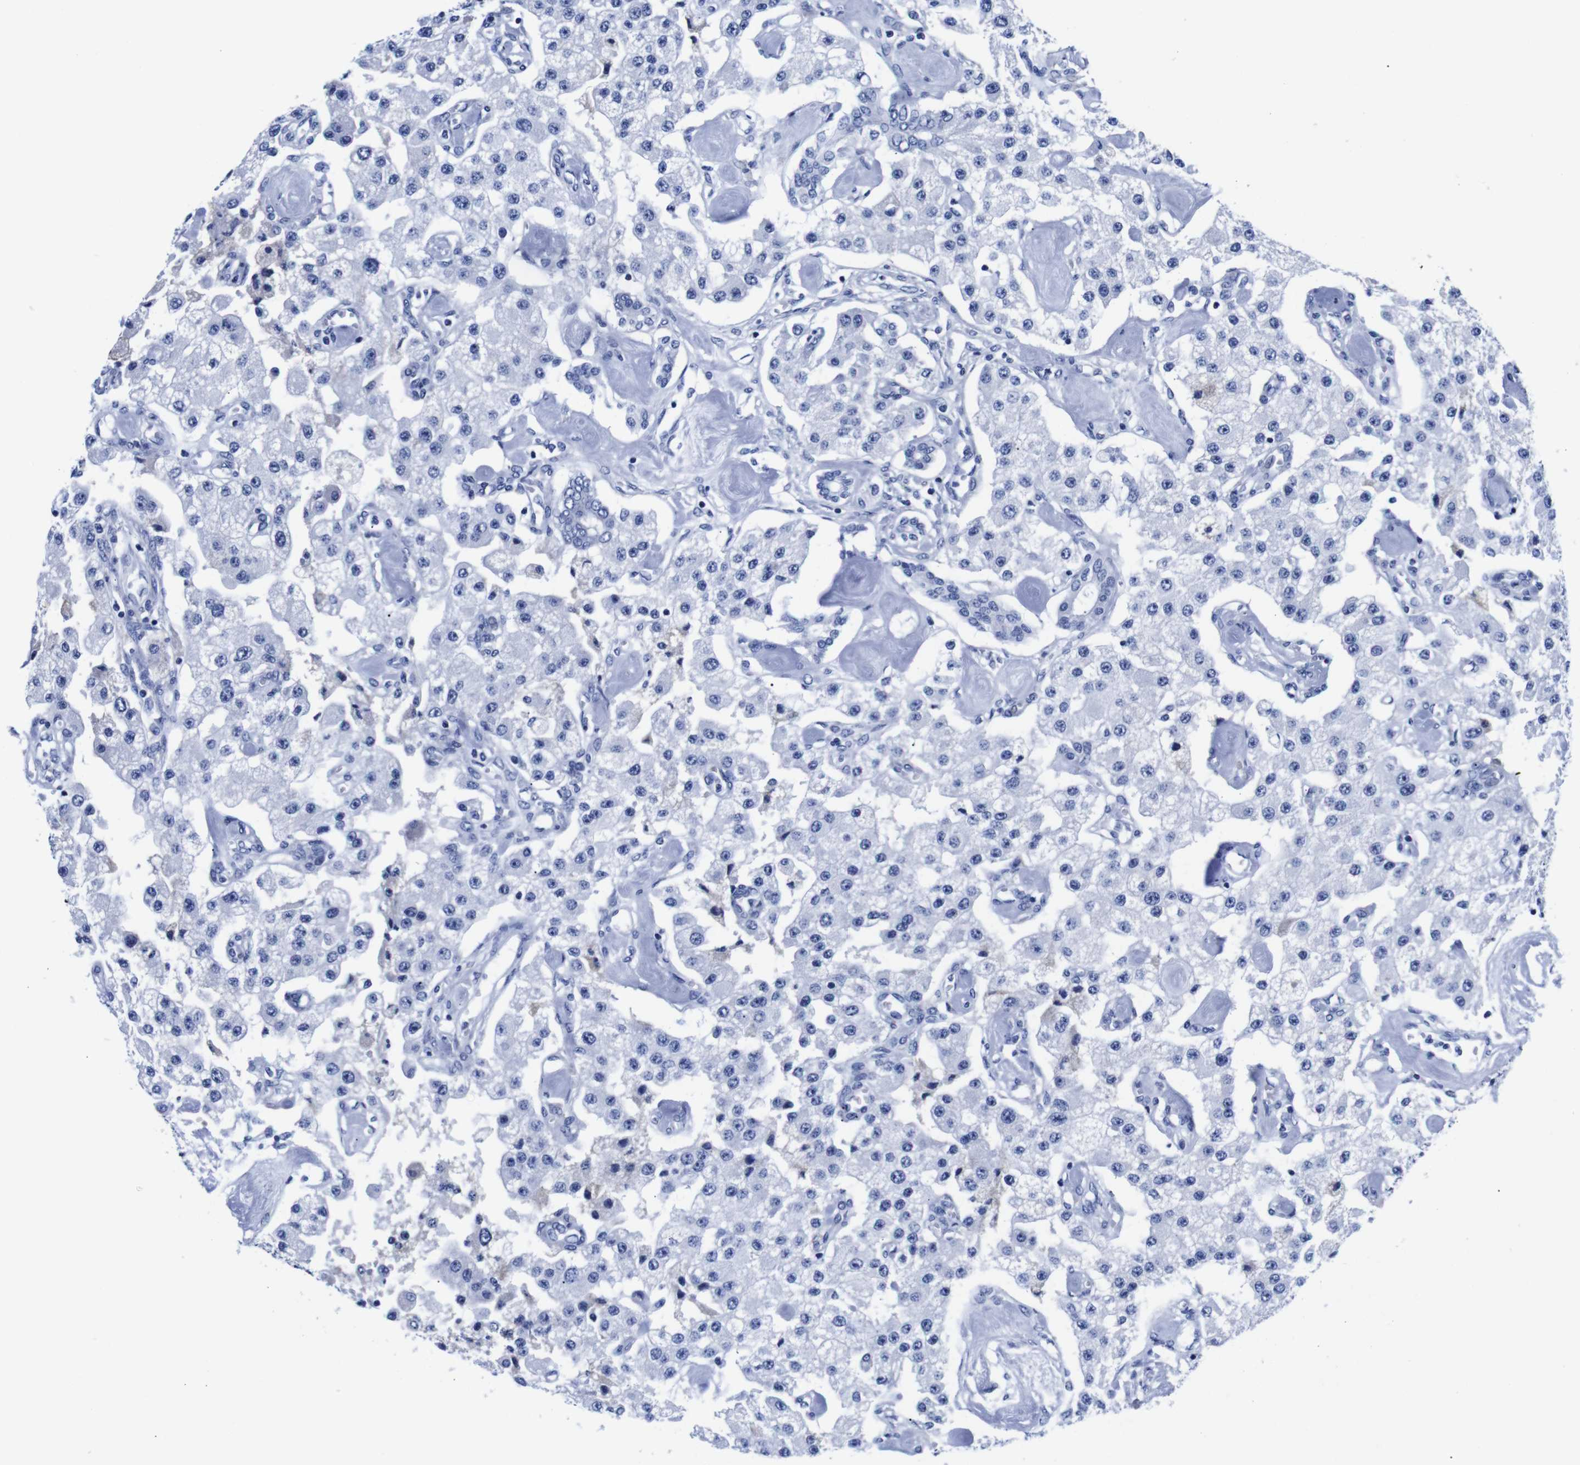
{"staining": {"intensity": "negative", "quantity": "none", "location": "none"}, "tissue": "carcinoid", "cell_type": "Tumor cells", "image_type": "cancer", "snomed": [{"axis": "morphology", "description": "Carcinoid, malignant, NOS"}, {"axis": "topography", "description": "Pancreas"}], "caption": "Immunohistochemical staining of malignant carcinoid demonstrates no significant staining in tumor cells. (DAB immunohistochemistry visualized using brightfield microscopy, high magnification).", "gene": "CLEC4G", "patient": {"sex": "male", "age": 41}}